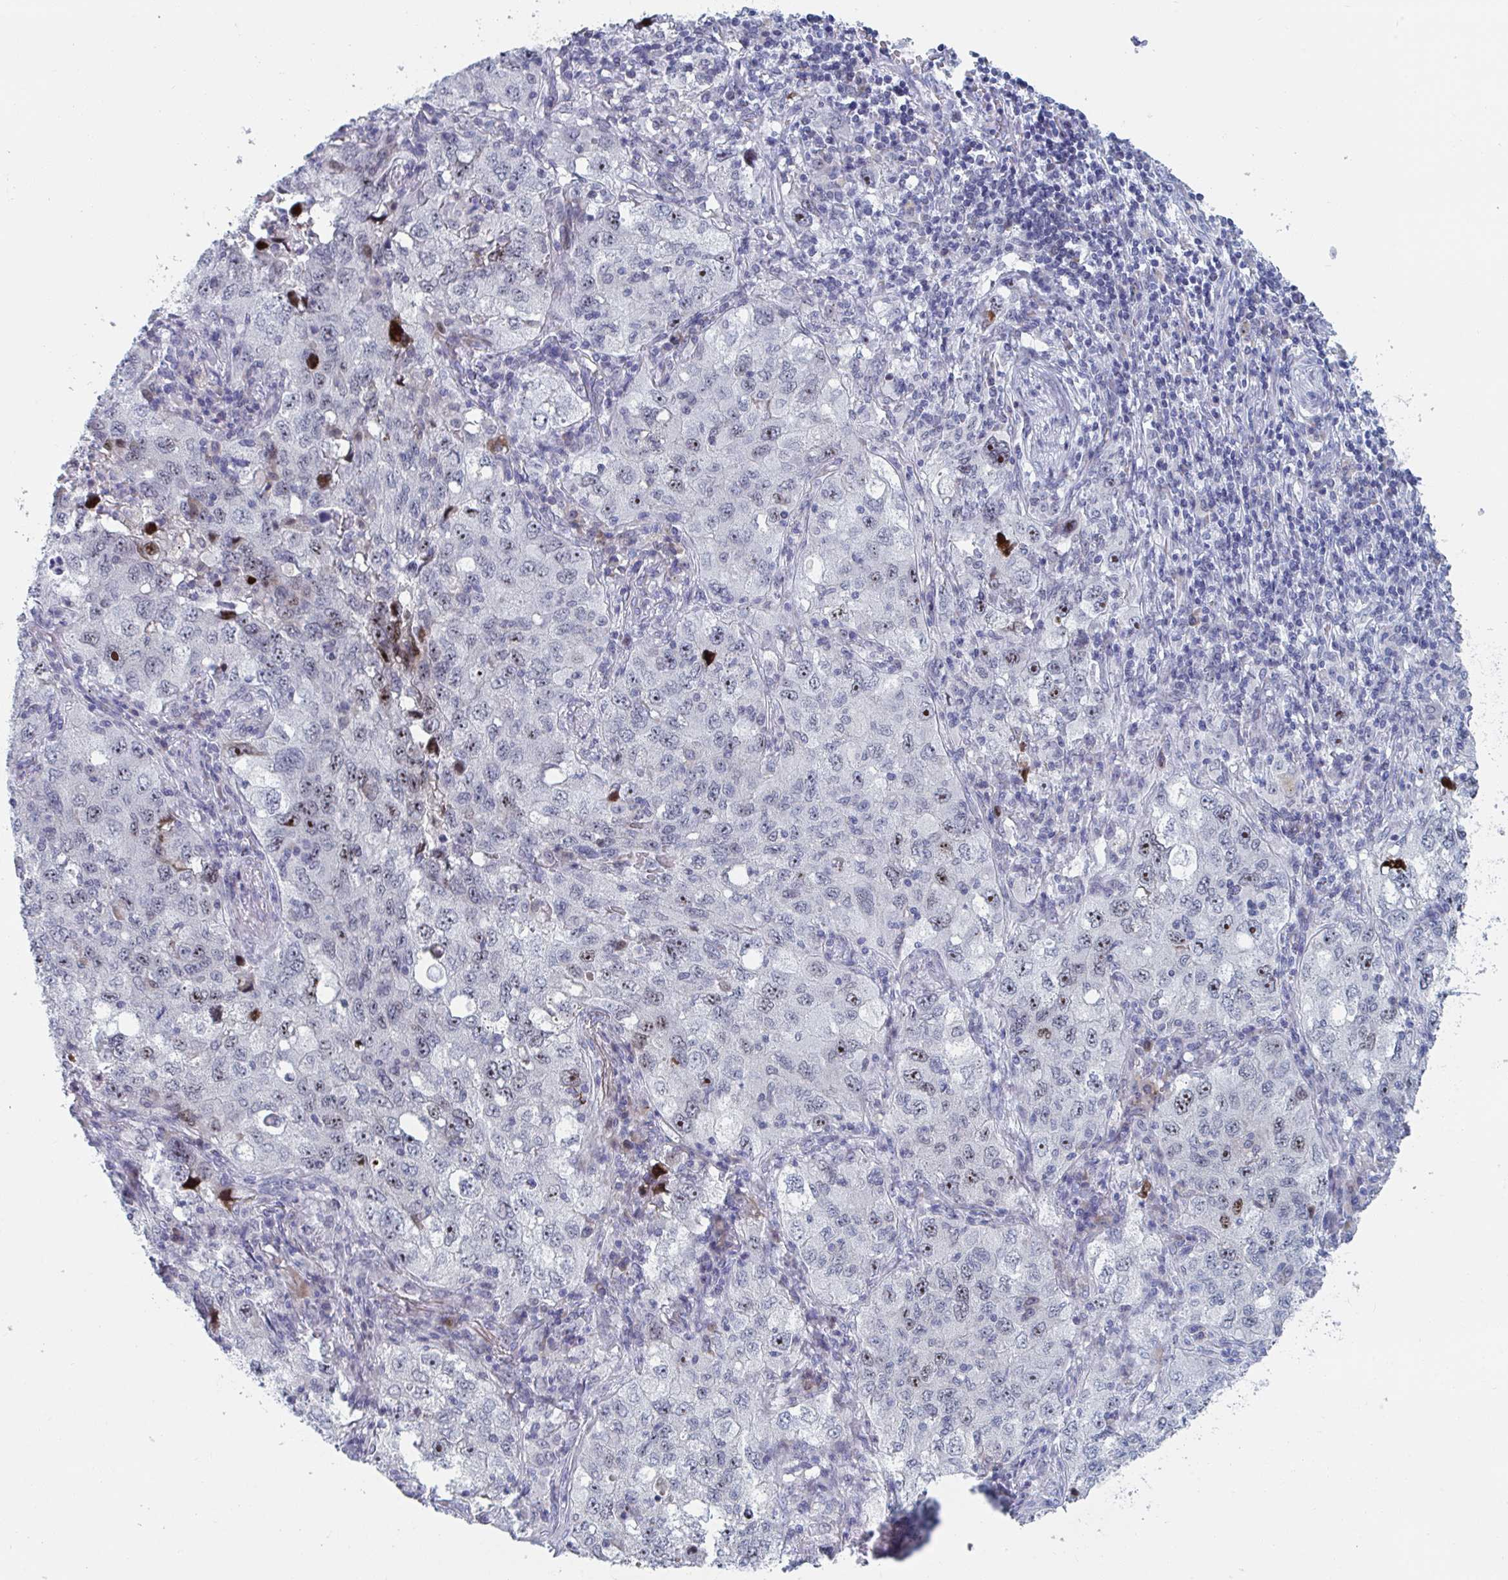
{"staining": {"intensity": "moderate", "quantity": "<25%", "location": "nuclear"}, "tissue": "lung cancer", "cell_type": "Tumor cells", "image_type": "cancer", "snomed": [{"axis": "morphology", "description": "Adenocarcinoma, NOS"}, {"axis": "topography", "description": "Lung"}], "caption": "Immunohistochemical staining of human lung adenocarcinoma shows low levels of moderate nuclear protein staining in approximately <25% of tumor cells.", "gene": "NR1H2", "patient": {"sex": "female", "age": 57}}